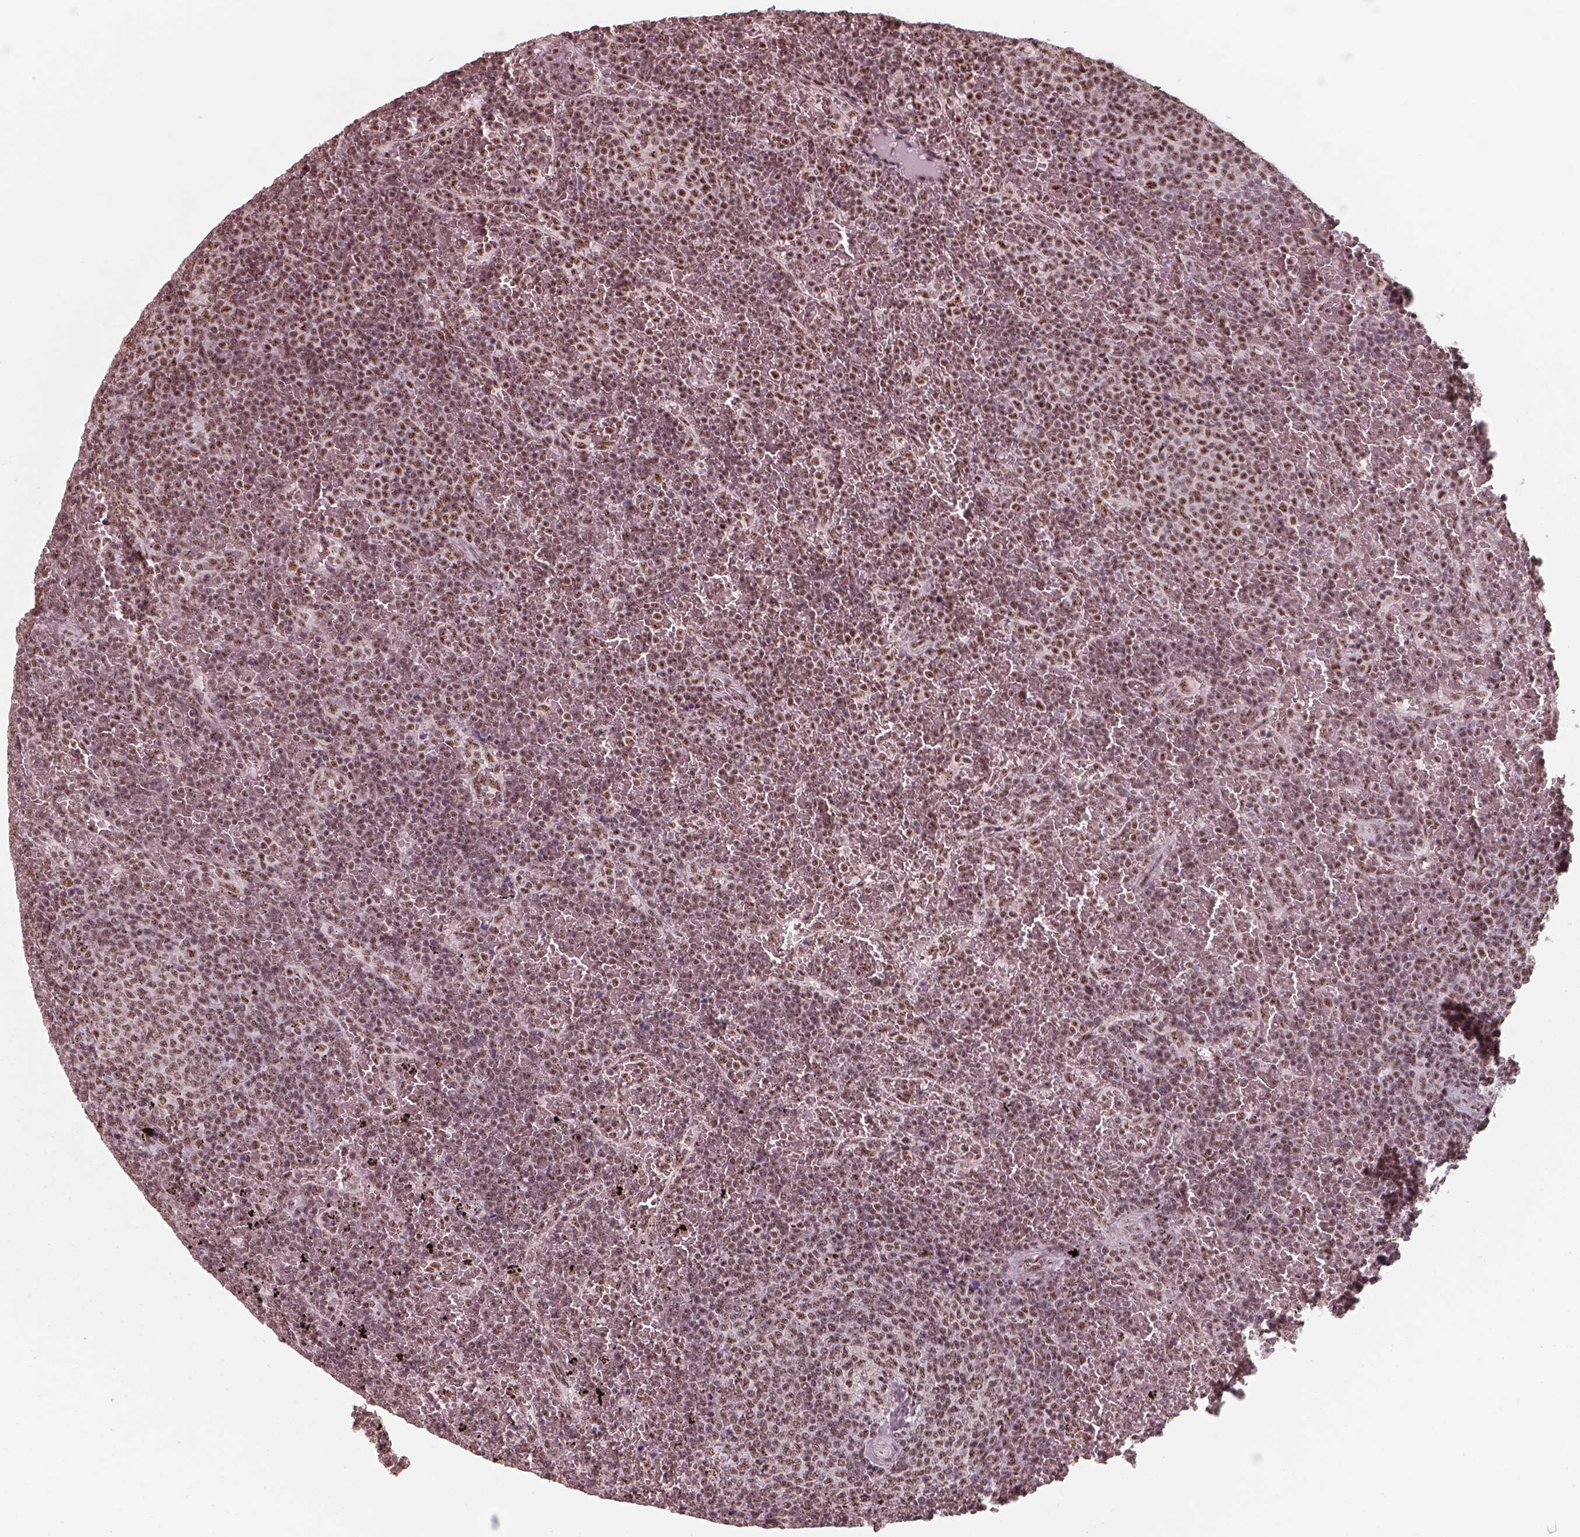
{"staining": {"intensity": "moderate", "quantity": ">75%", "location": "nuclear"}, "tissue": "lymphoma", "cell_type": "Tumor cells", "image_type": "cancer", "snomed": [{"axis": "morphology", "description": "Malignant lymphoma, non-Hodgkin's type, Low grade"}, {"axis": "topography", "description": "Spleen"}], "caption": "An immunohistochemistry (IHC) image of neoplastic tissue is shown. Protein staining in brown shows moderate nuclear positivity in malignant lymphoma, non-Hodgkin's type (low-grade) within tumor cells. The staining was performed using DAB (3,3'-diaminobenzidine), with brown indicating positive protein expression. Nuclei are stained blue with hematoxylin.", "gene": "ATXN7L3", "patient": {"sex": "female", "age": 77}}